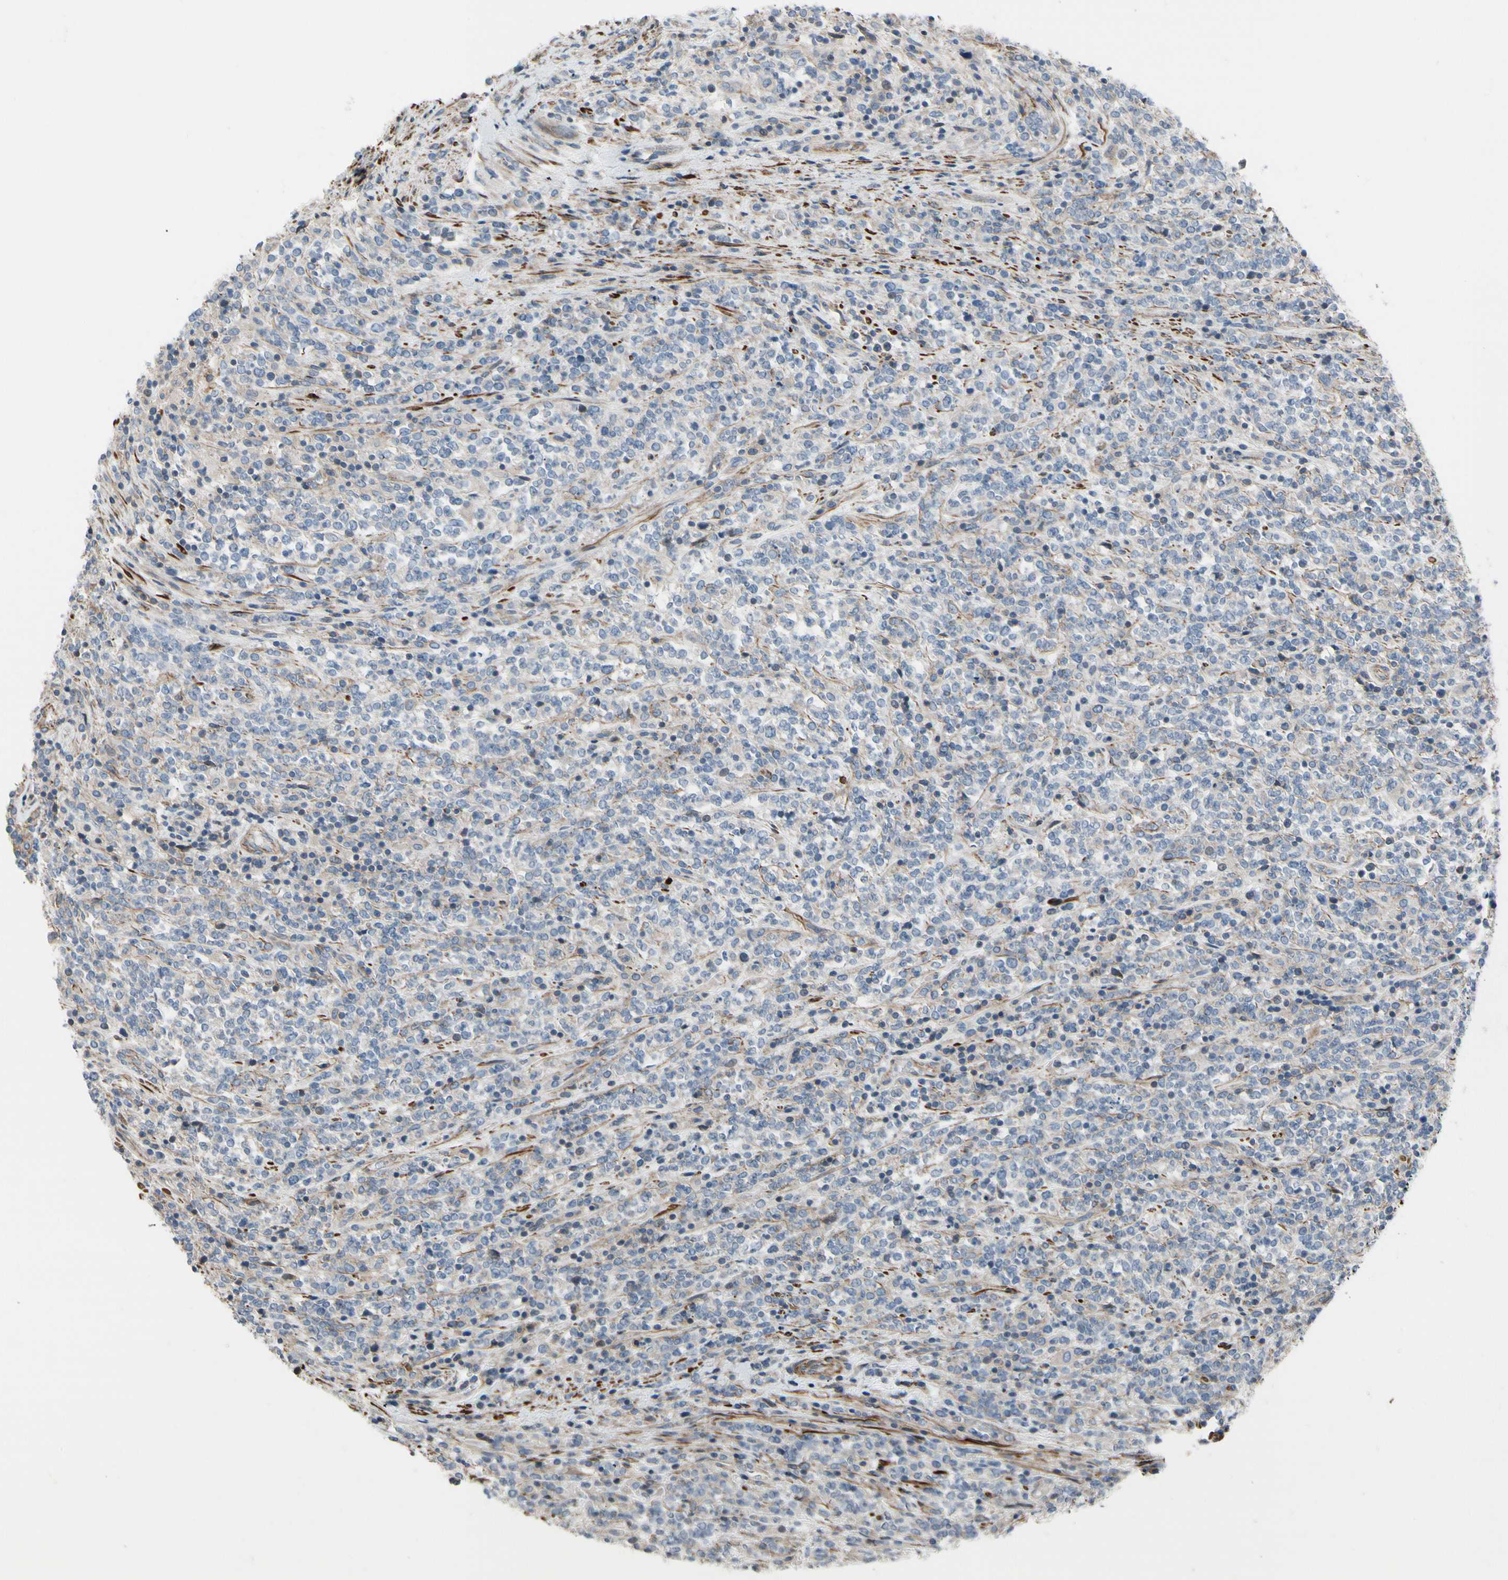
{"staining": {"intensity": "negative", "quantity": "none", "location": "none"}, "tissue": "lymphoma", "cell_type": "Tumor cells", "image_type": "cancer", "snomed": [{"axis": "morphology", "description": "Malignant lymphoma, non-Hodgkin's type, High grade"}, {"axis": "topography", "description": "Soft tissue"}], "caption": "The photomicrograph reveals no significant positivity in tumor cells of malignant lymphoma, non-Hodgkin's type (high-grade).", "gene": "TPM1", "patient": {"sex": "male", "age": 18}}